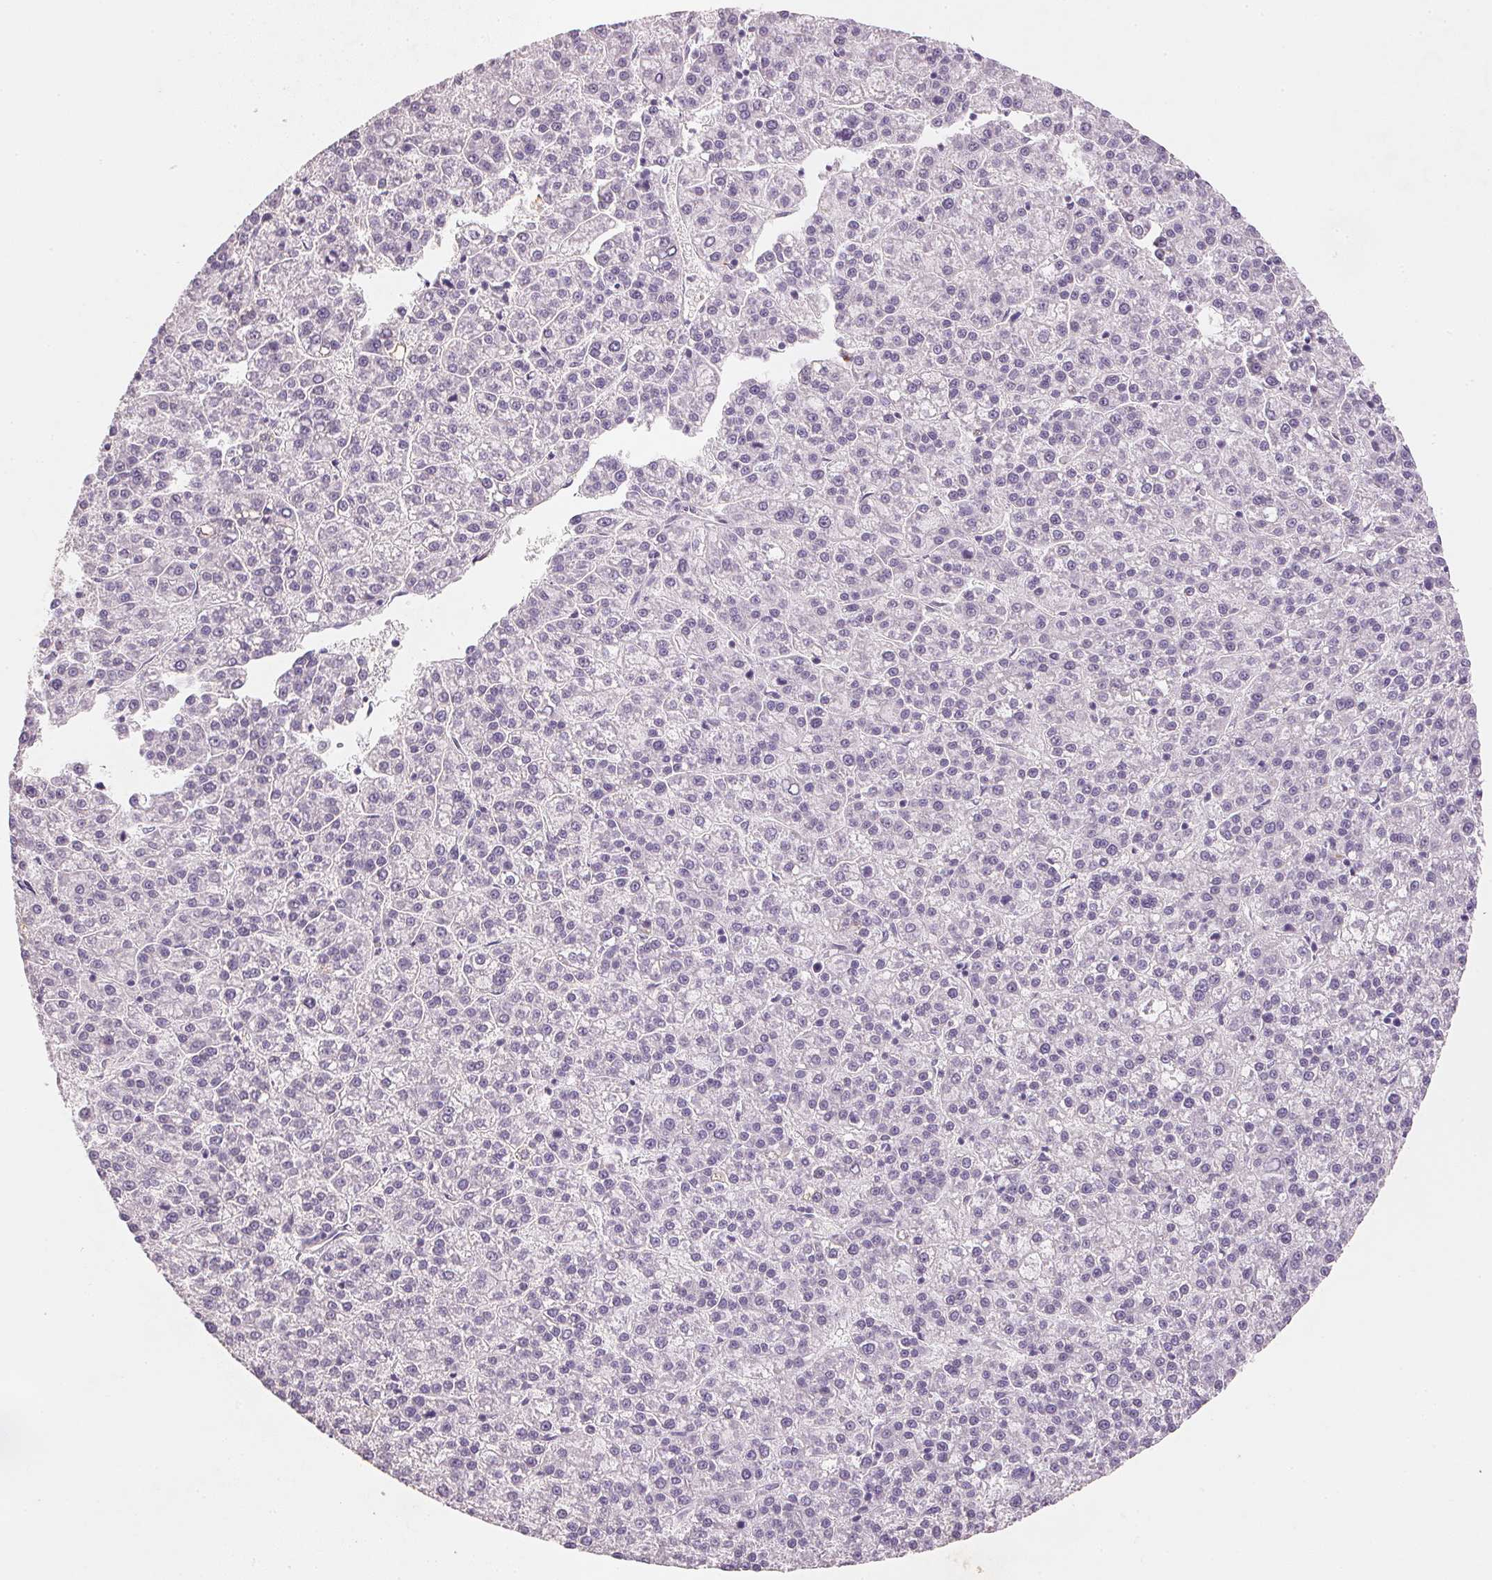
{"staining": {"intensity": "negative", "quantity": "none", "location": "none"}, "tissue": "liver cancer", "cell_type": "Tumor cells", "image_type": "cancer", "snomed": [{"axis": "morphology", "description": "Carcinoma, Hepatocellular, NOS"}, {"axis": "topography", "description": "Liver"}], "caption": "Photomicrograph shows no protein positivity in tumor cells of liver cancer tissue.", "gene": "CXCL5", "patient": {"sex": "female", "age": 58}}